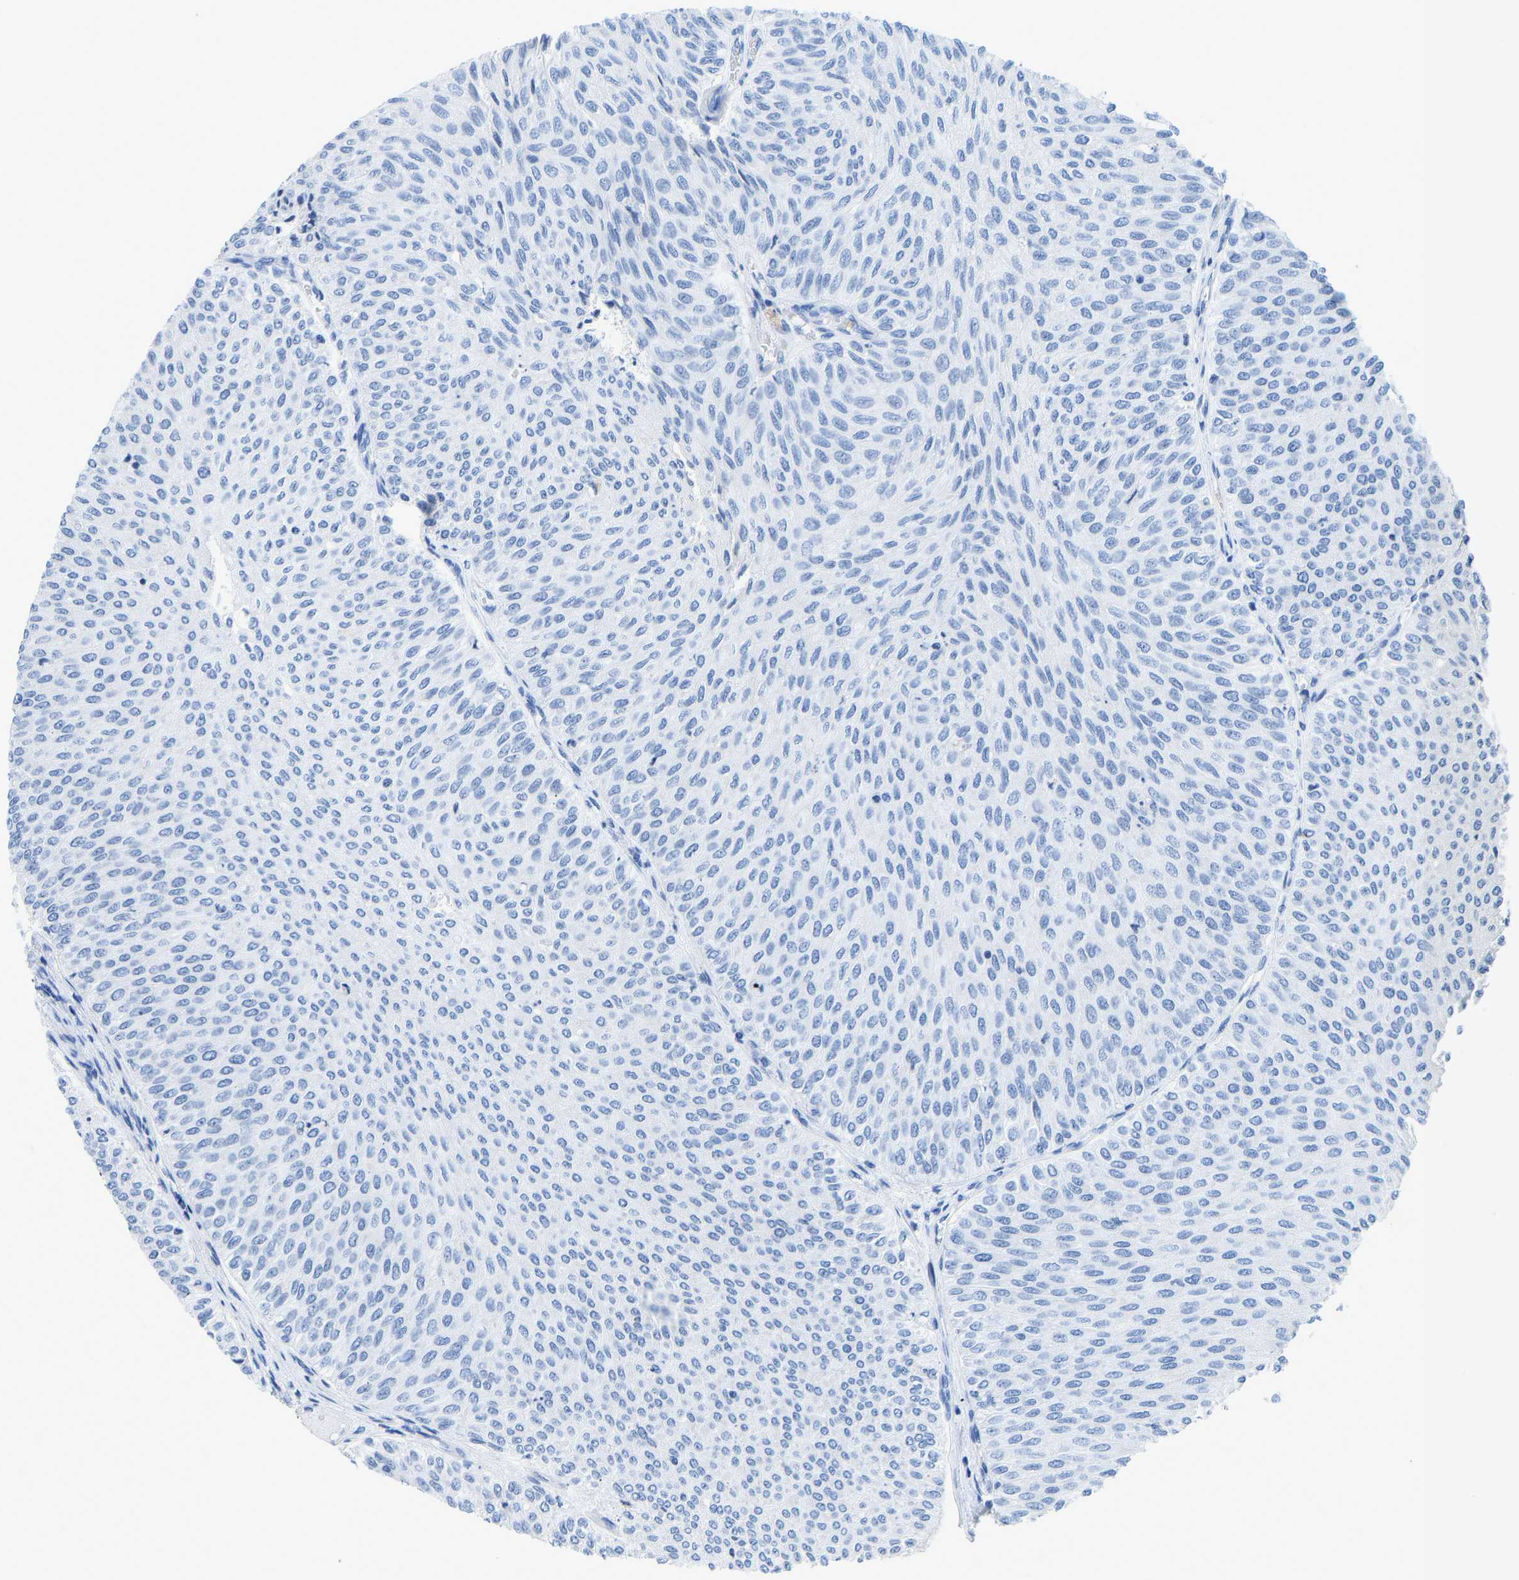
{"staining": {"intensity": "negative", "quantity": "none", "location": "none"}, "tissue": "urothelial cancer", "cell_type": "Tumor cells", "image_type": "cancer", "snomed": [{"axis": "morphology", "description": "Urothelial carcinoma, Low grade"}, {"axis": "topography", "description": "Urinary bladder"}], "caption": "Tumor cells show no significant protein positivity in low-grade urothelial carcinoma.", "gene": "TXNDC2", "patient": {"sex": "male", "age": 78}}